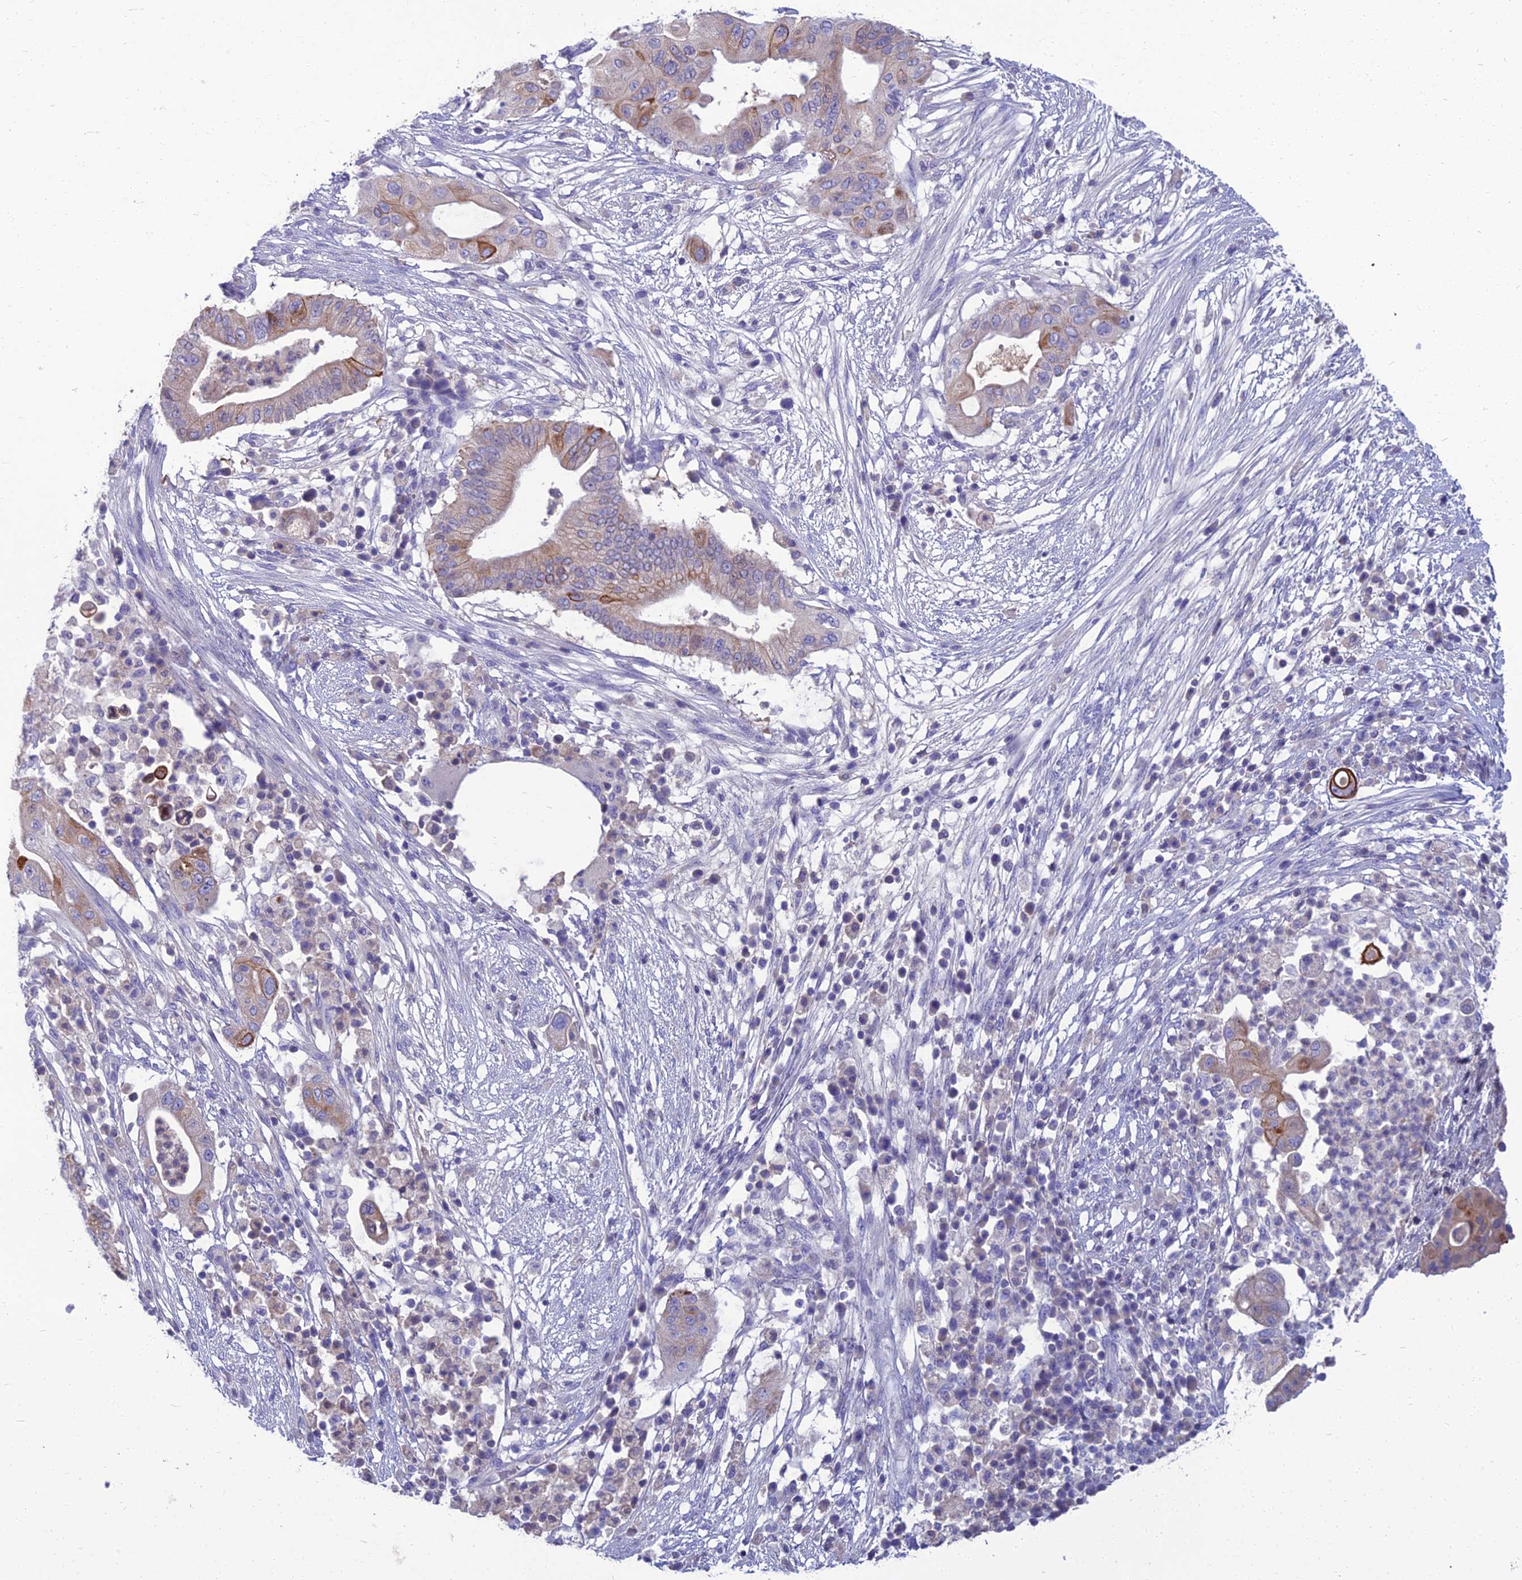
{"staining": {"intensity": "moderate", "quantity": "25%-75%", "location": "cytoplasmic/membranous"}, "tissue": "pancreatic cancer", "cell_type": "Tumor cells", "image_type": "cancer", "snomed": [{"axis": "morphology", "description": "Adenocarcinoma, NOS"}, {"axis": "topography", "description": "Pancreas"}], "caption": "This photomicrograph reveals pancreatic cancer (adenocarcinoma) stained with IHC to label a protein in brown. The cytoplasmic/membranous of tumor cells show moderate positivity for the protein. Nuclei are counter-stained blue.", "gene": "SPTLC3", "patient": {"sex": "male", "age": 68}}